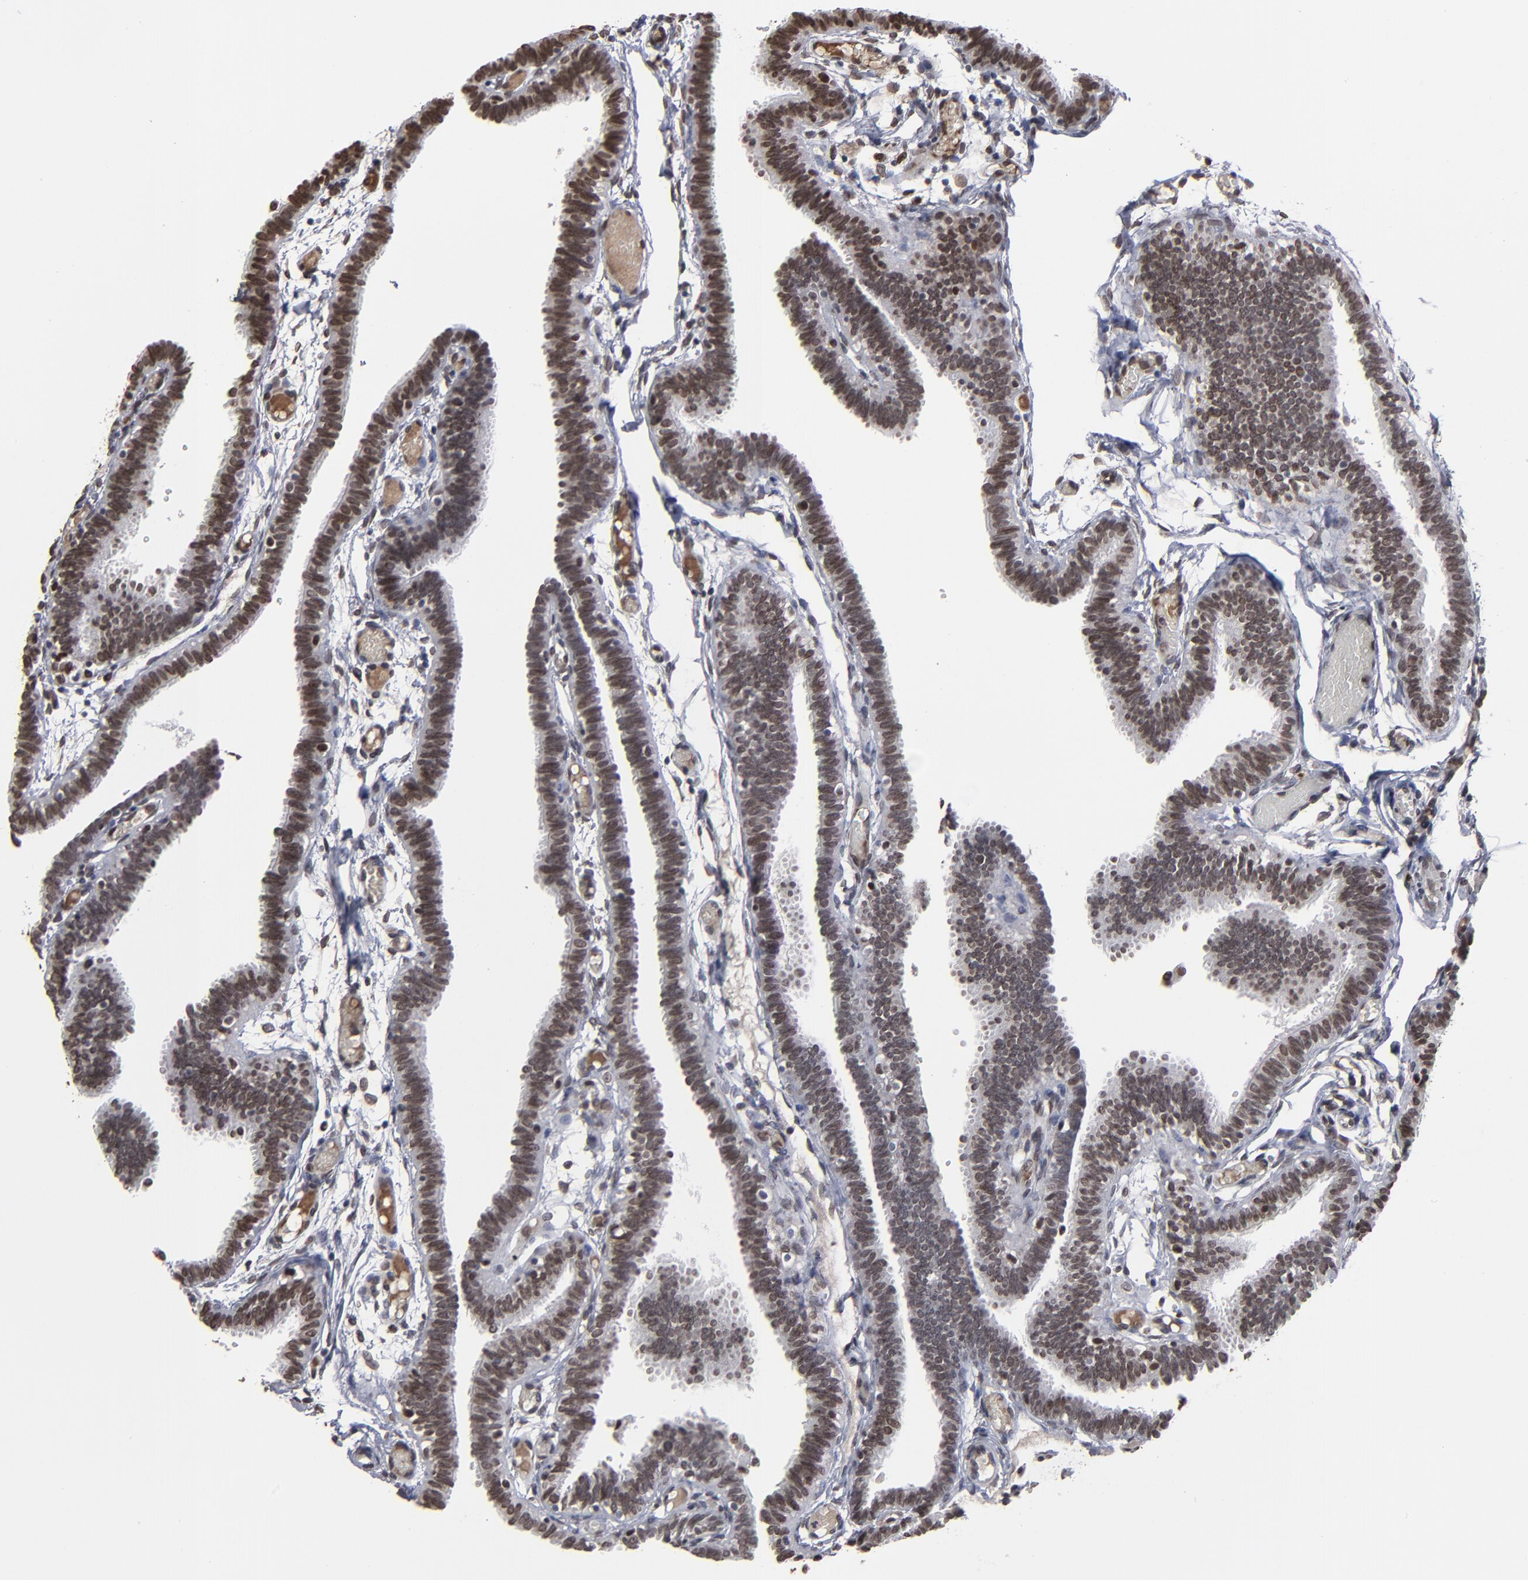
{"staining": {"intensity": "moderate", "quantity": ">75%", "location": "nuclear"}, "tissue": "fallopian tube", "cell_type": "Glandular cells", "image_type": "normal", "snomed": [{"axis": "morphology", "description": "Normal tissue, NOS"}, {"axis": "topography", "description": "Fallopian tube"}], "caption": "A high-resolution micrograph shows immunohistochemistry staining of unremarkable fallopian tube, which exhibits moderate nuclear positivity in approximately >75% of glandular cells. (DAB (3,3'-diaminobenzidine) IHC with brightfield microscopy, high magnification).", "gene": "BAZ1A", "patient": {"sex": "female", "age": 29}}